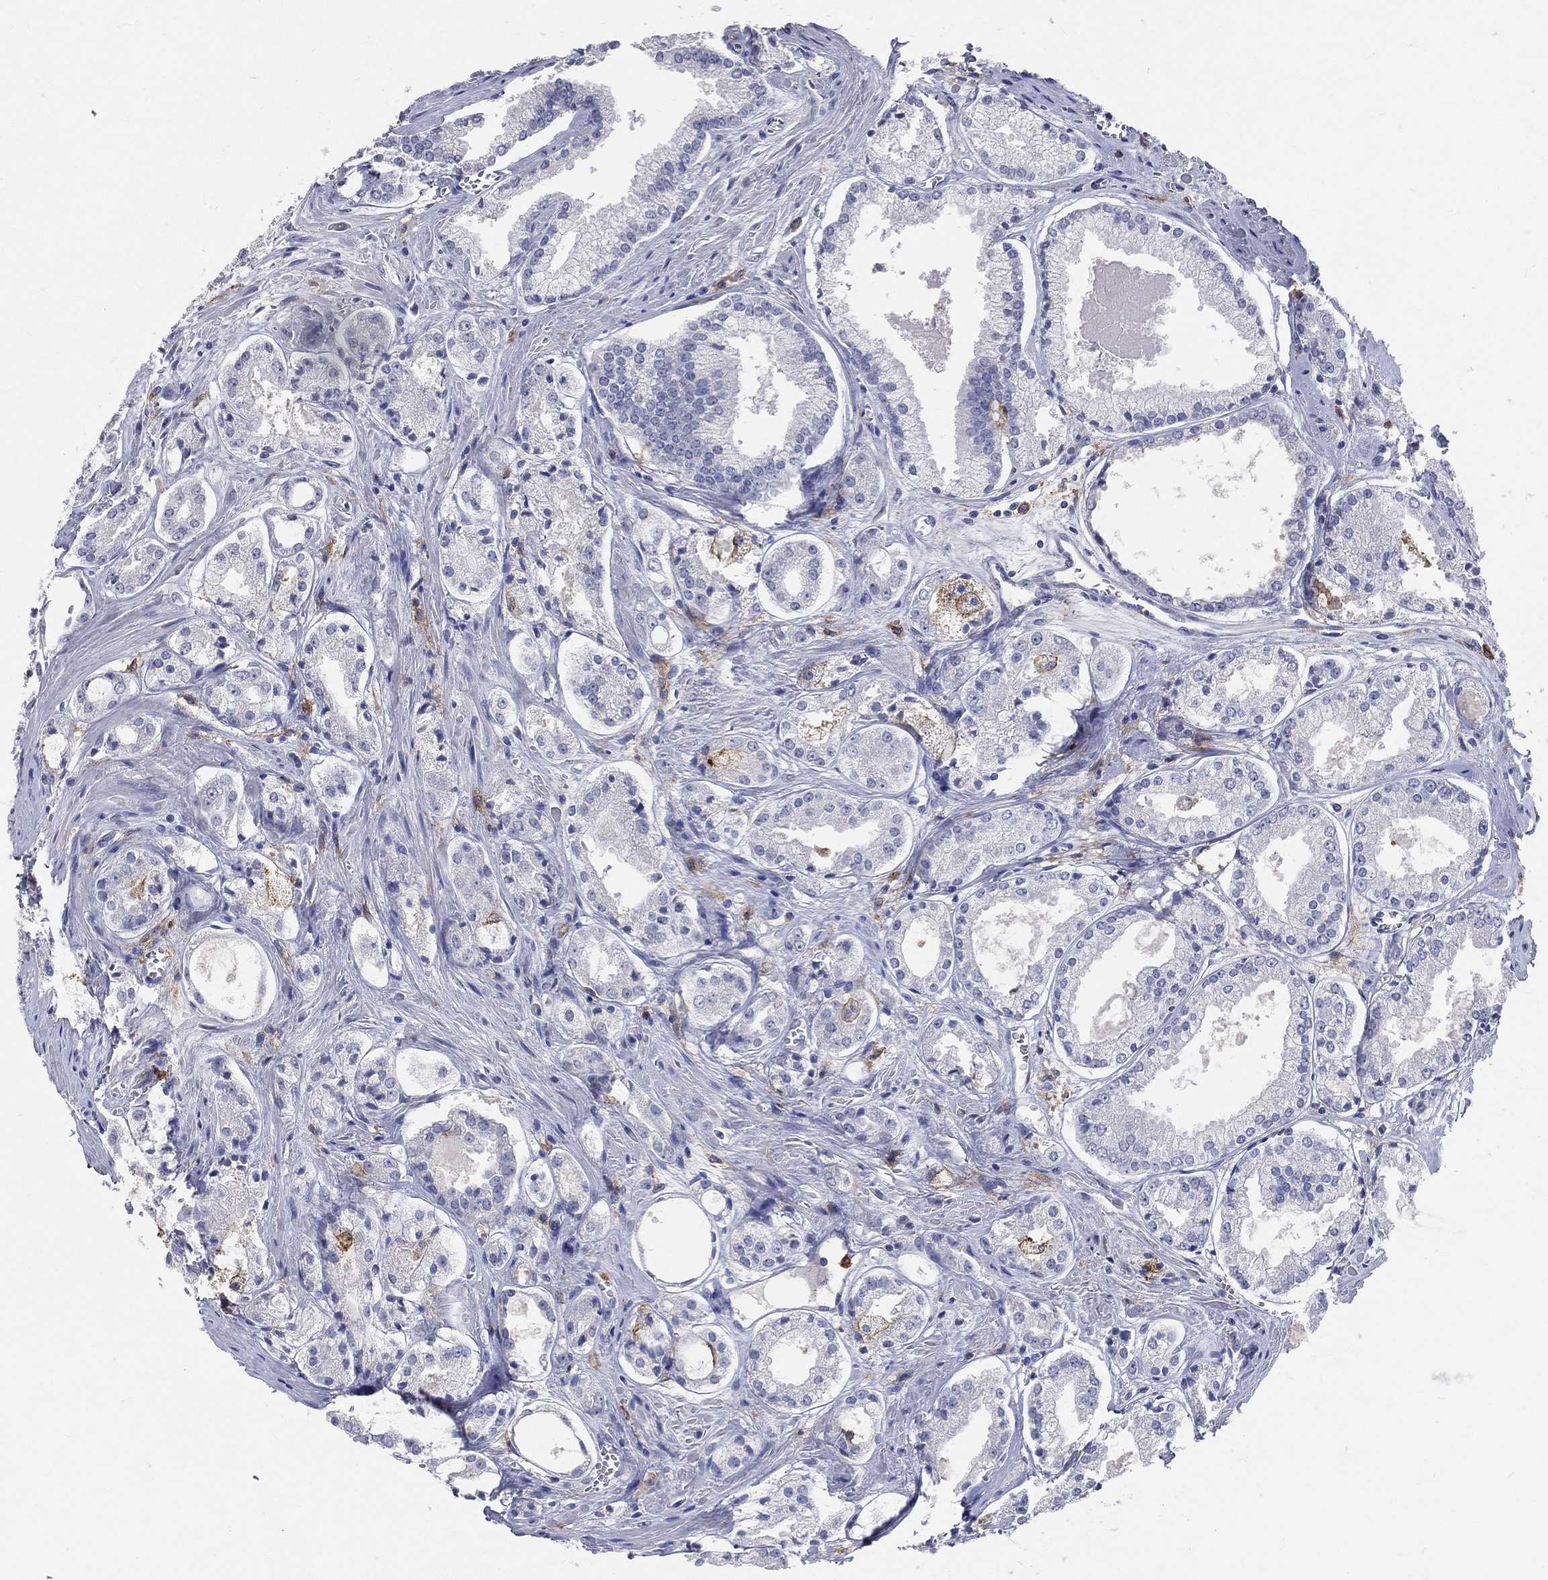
{"staining": {"intensity": "negative", "quantity": "none", "location": "none"}, "tissue": "prostate cancer", "cell_type": "Tumor cells", "image_type": "cancer", "snomed": [{"axis": "morphology", "description": "Adenocarcinoma, NOS"}, {"axis": "topography", "description": "Prostate"}], "caption": "Immunohistochemistry micrograph of neoplastic tissue: human prostate cancer stained with DAB shows no significant protein staining in tumor cells.", "gene": "CD33", "patient": {"sex": "male", "age": 72}}